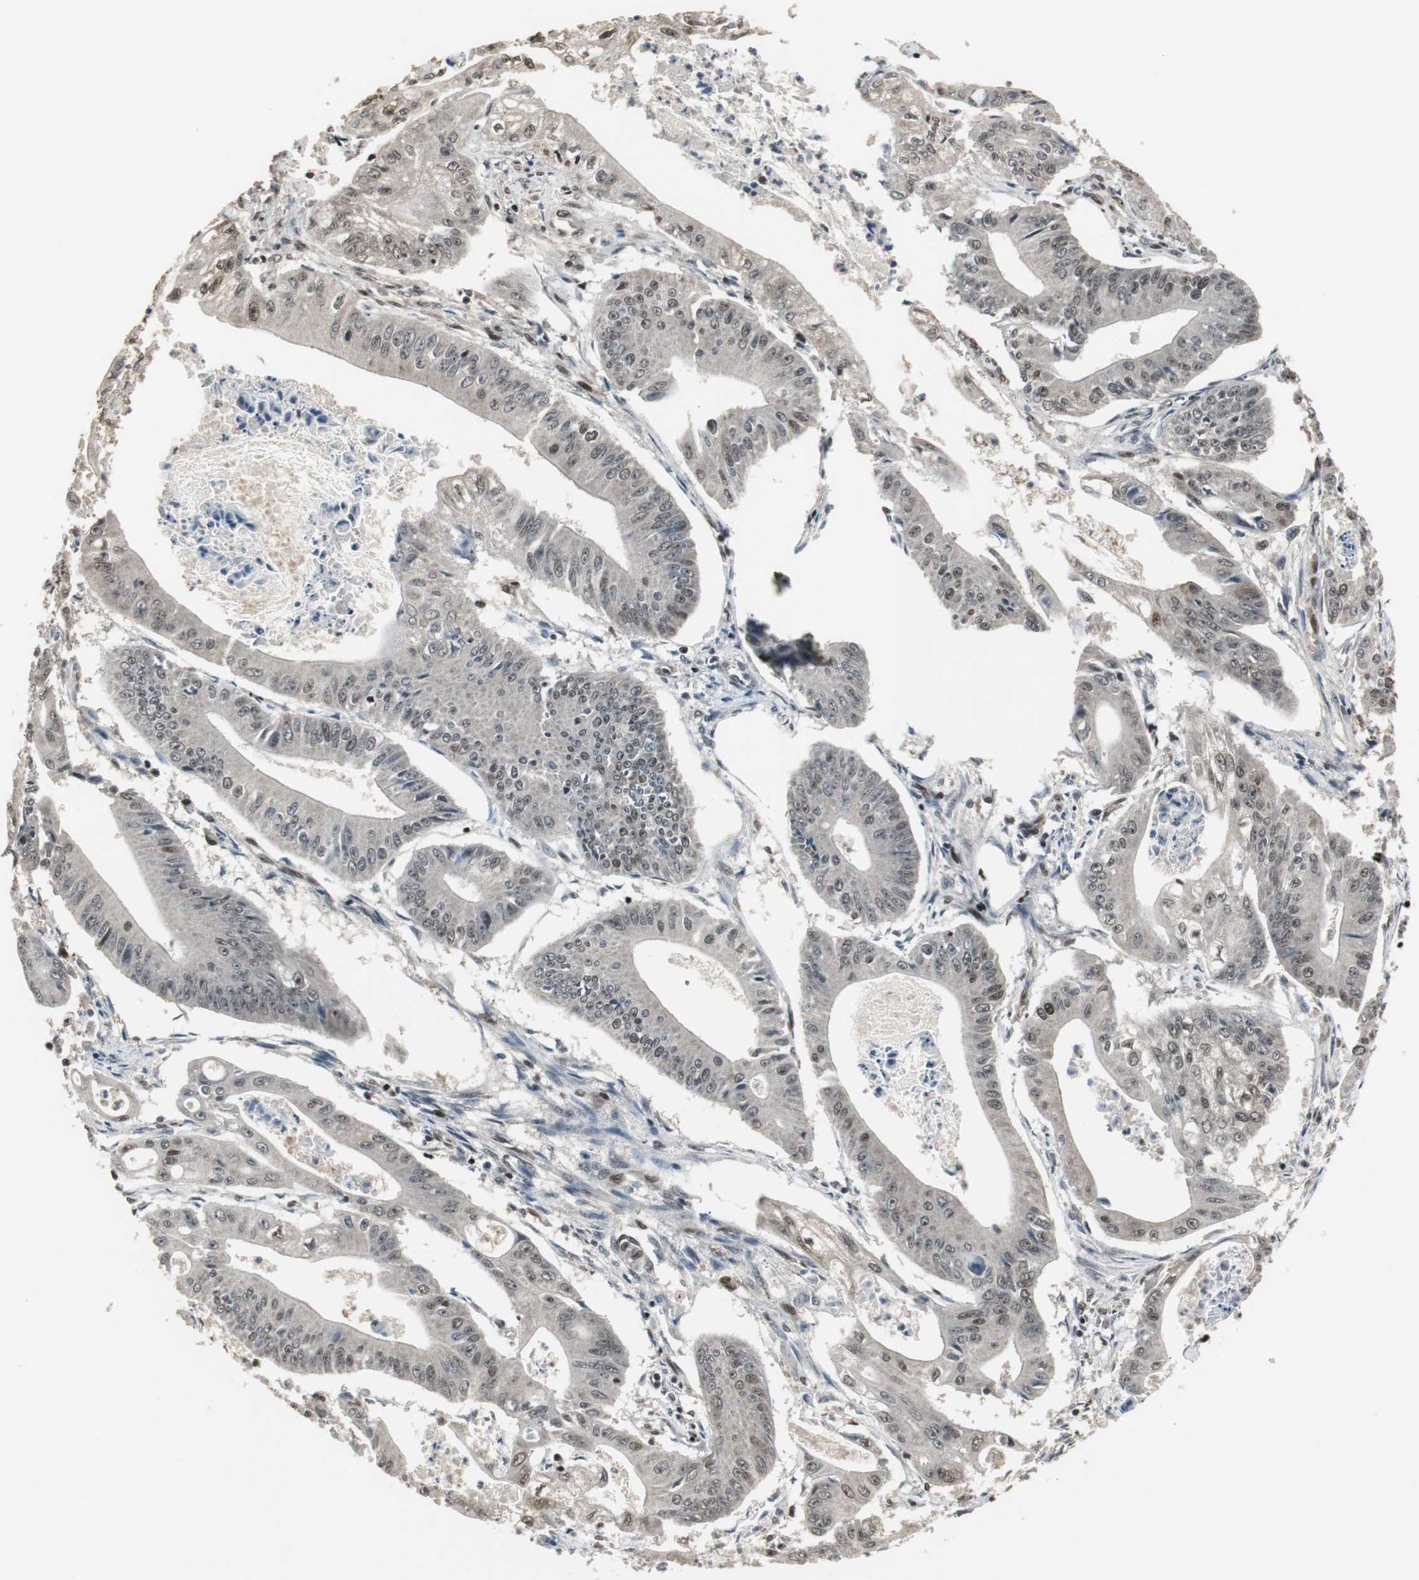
{"staining": {"intensity": "moderate", "quantity": "25%-75%", "location": "cytoplasmic/membranous,nuclear"}, "tissue": "pancreatic cancer", "cell_type": "Tumor cells", "image_type": "cancer", "snomed": [{"axis": "morphology", "description": "Normal tissue, NOS"}, {"axis": "topography", "description": "Lymph node"}], "caption": "Moderate cytoplasmic/membranous and nuclear staining for a protein is present in approximately 25%-75% of tumor cells of pancreatic cancer using immunohistochemistry (IHC).", "gene": "TAF5", "patient": {"sex": "male", "age": 62}}